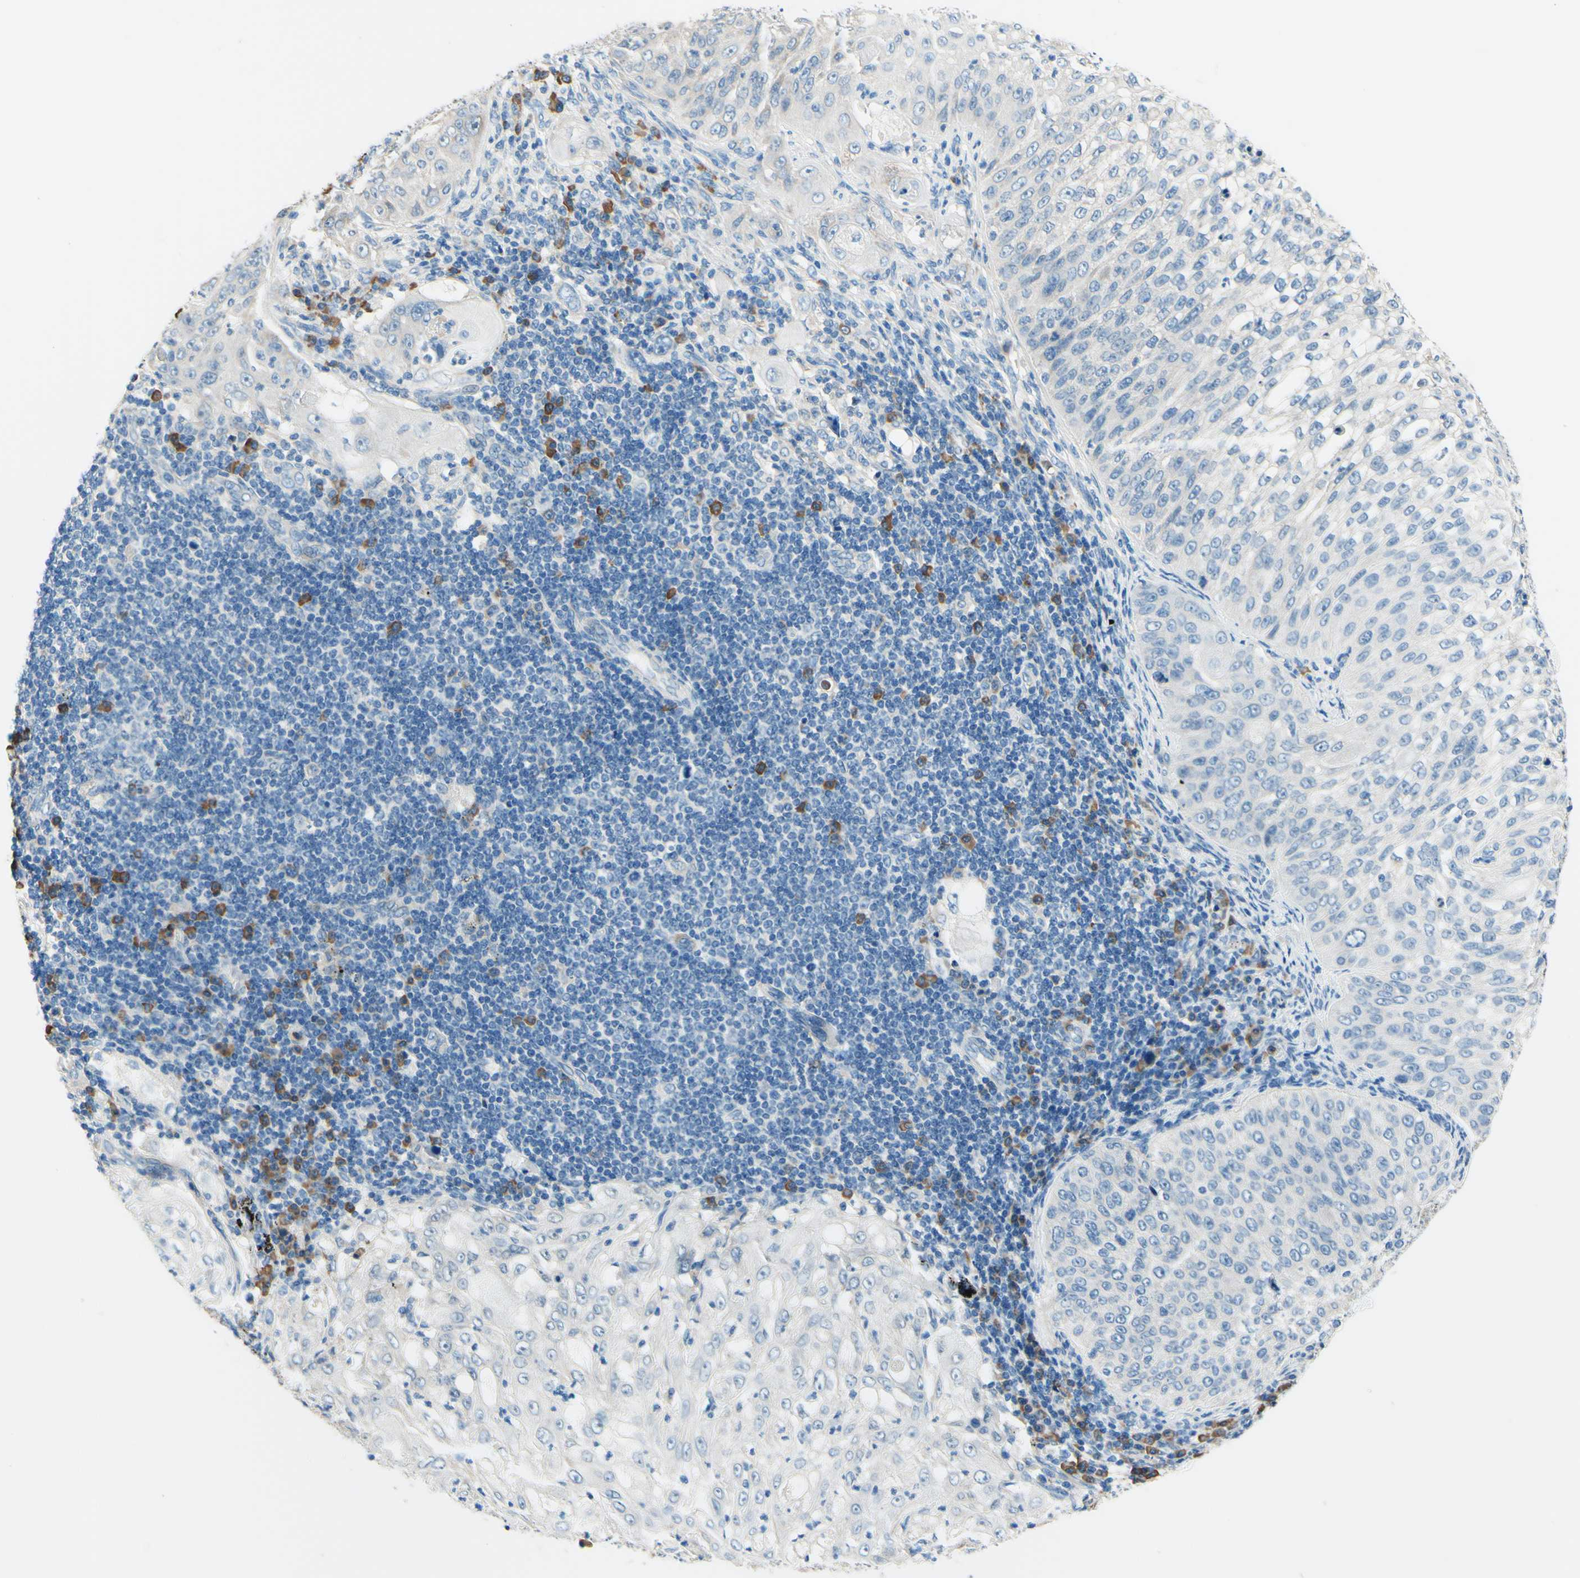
{"staining": {"intensity": "negative", "quantity": "none", "location": "none"}, "tissue": "lung cancer", "cell_type": "Tumor cells", "image_type": "cancer", "snomed": [{"axis": "morphology", "description": "Inflammation, NOS"}, {"axis": "morphology", "description": "Squamous cell carcinoma, NOS"}, {"axis": "topography", "description": "Lymph node"}, {"axis": "topography", "description": "Soft tissue"}, {"axis": "topography", "description": "Lung"}], "caption": "The histopathology image exhibits no significant expression in tumor cells of lung cancer (squamous cell carcinoma).", "gene": "PASD1", "patient": {"sex": "male", "age": 66}}